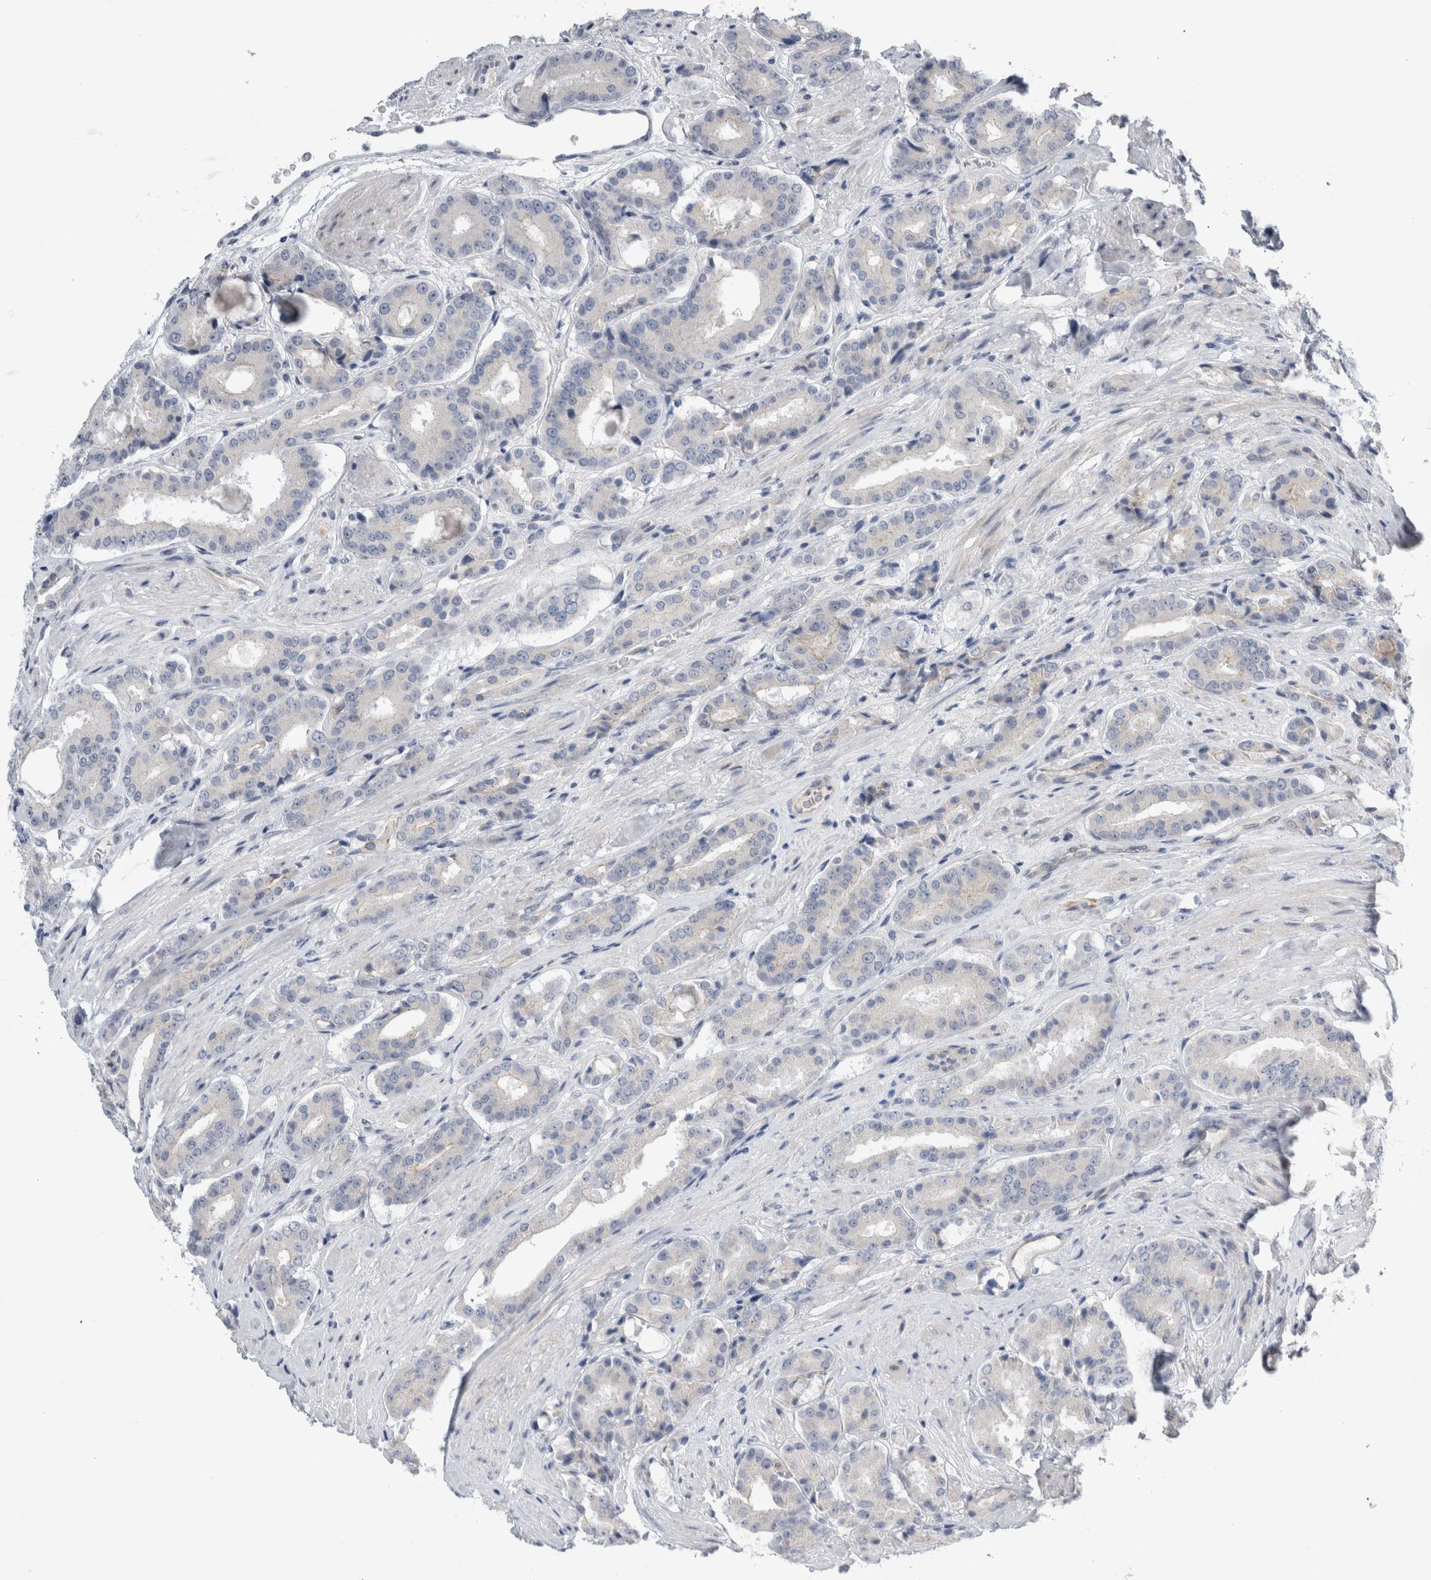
{"staining": {"intensity": "negative", "quantity": "none", "location": "none"}, "tissue": "prostate cancer", "cell_type": "Tumor cells", "image_type": "cancer", "snomed": [{"axis": "morphology", "description": "Adenocarcinoma, High grade"}, {"axis": "topography", "description": "Prostate"}], "caption": "High magnification brightfield microscopy of prostate adenocarcinoma (high-grade) stained with DAB (brown) and counterstained with hematoxylin (blue): tumor cells show no significant positivity.", "gene": "TAFA5", "patient": {"sex": "male", "age": 71}}